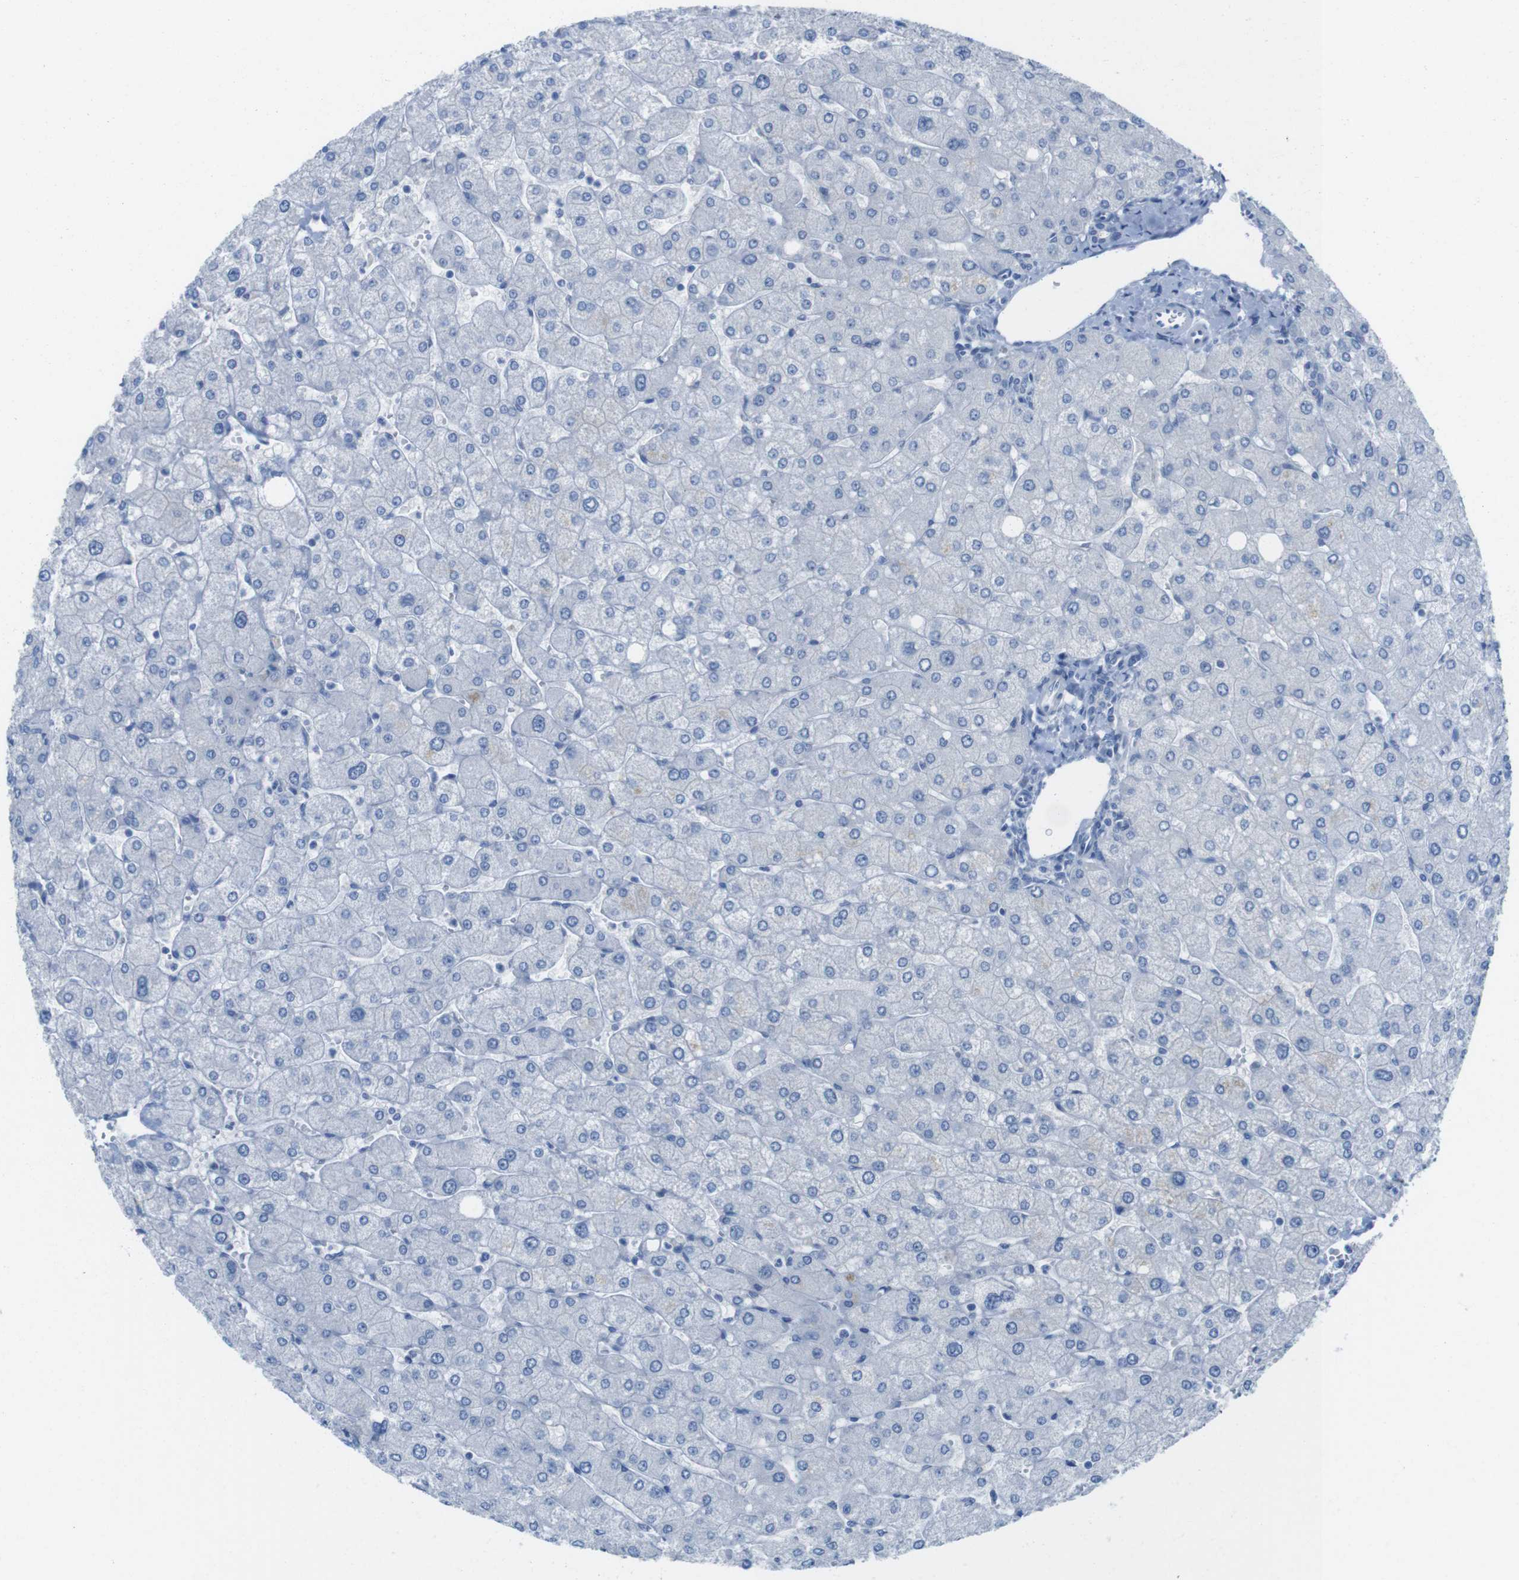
{"staining": {"intensity": "negative", "quantity": "none", "location": "none"}, "tissue": "liver", "cell_type": "Cholangiocytes", "image_type": "normal", "snomed": [{"axis": "morphology", "description": "Normal tissue, NOS"}, {"axis": "topography", "description": "Liver"}], "caption": "DAB immunohistochemical staining of normal human liver exhibits no significant staining in cholangiocytes. (DAB (3,3'-diaminobenzidine) immunohistochemistry (IHC) with hematoxylin counter stain).", "gene": "OPN1SW", "patient": {"sex": "male", "age": 55}}